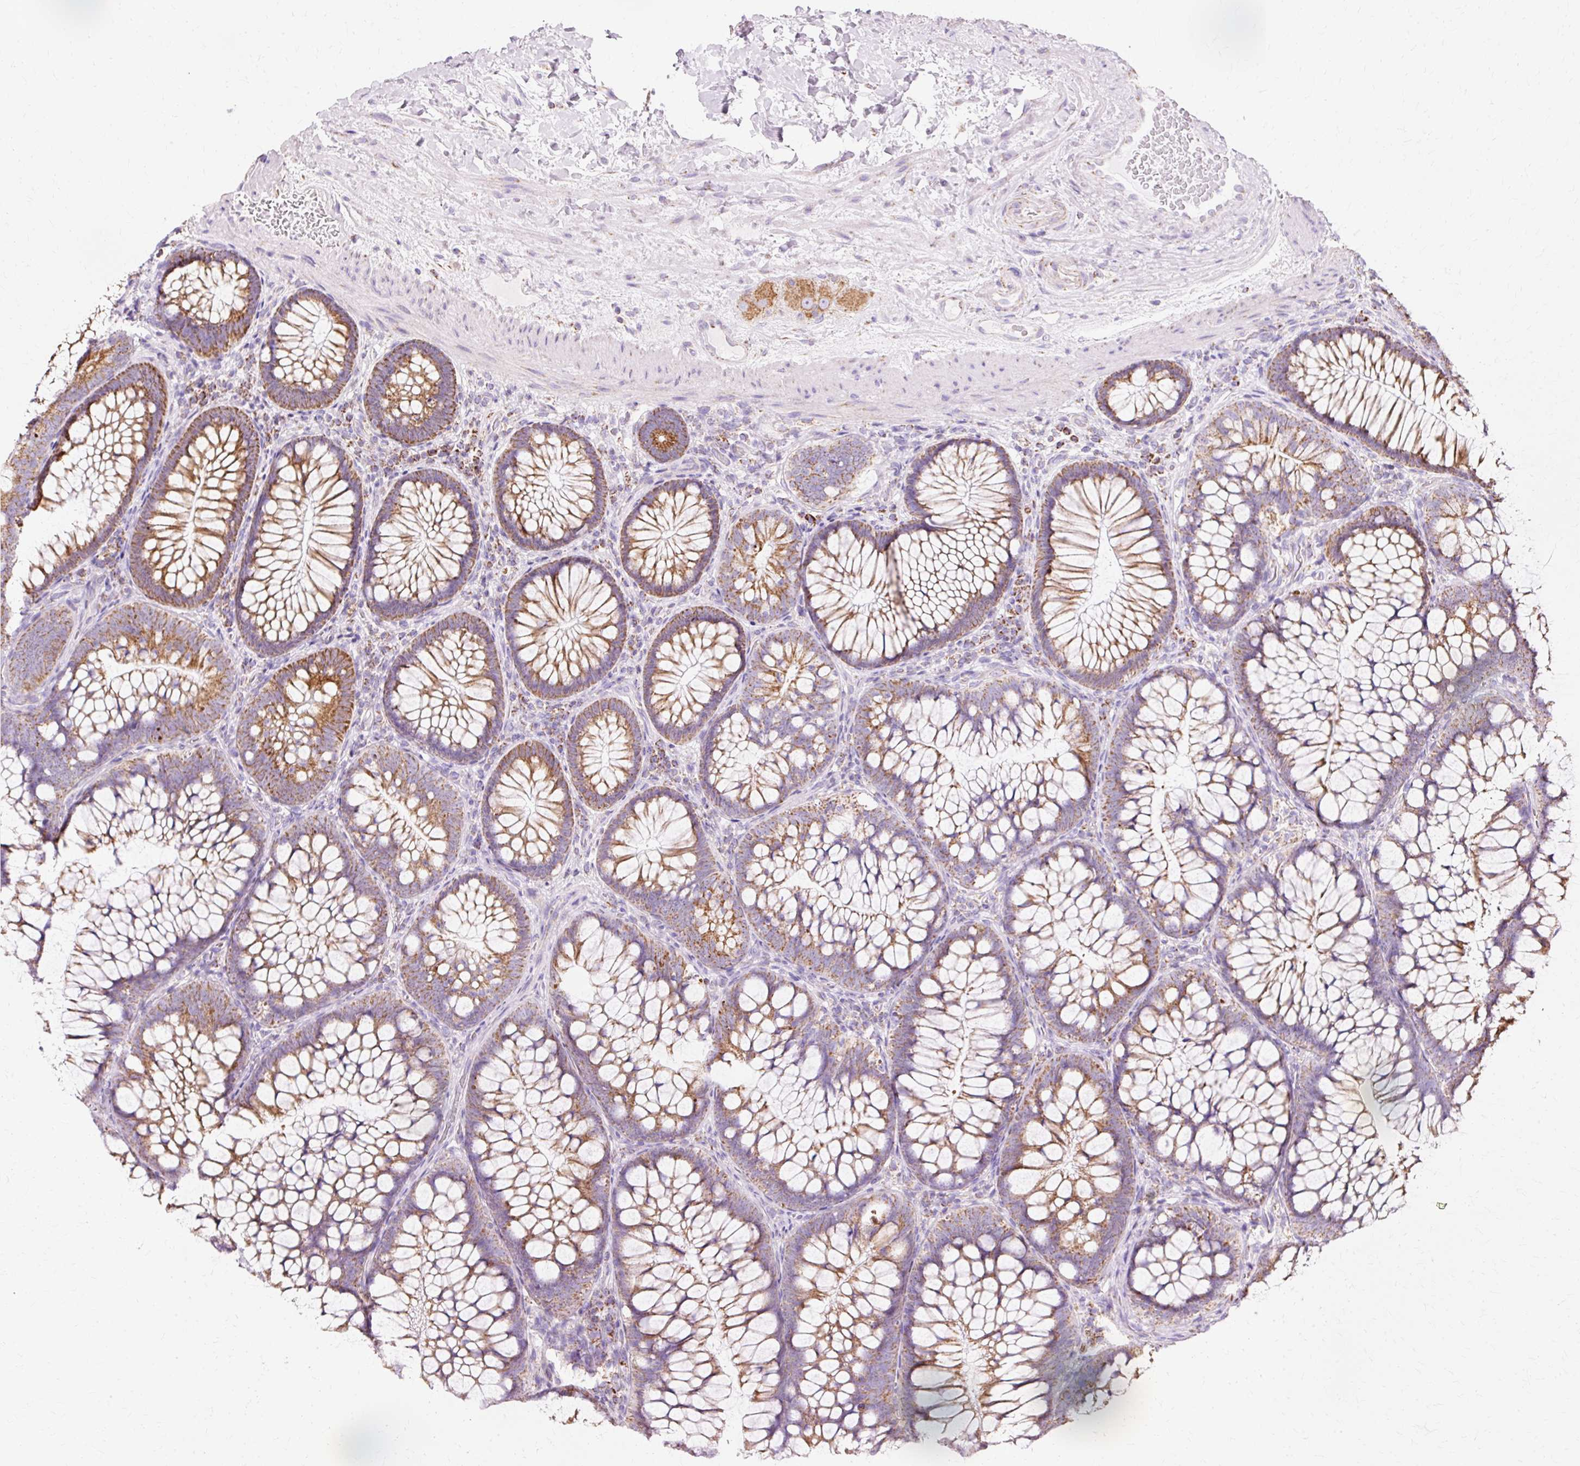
{"staining": {"intensity": "negative", "quantity": "none", "location": "none"}, "tissue": "colon", "cell_type": "Endothelial cells", "image_type": "normal", "snomed": [{"axis": "morphology", "description": "Normal tissue, NOS"}, {"axis": "morphology", "description": "Adenoma, NOS"}, {"axis": "topography", "description": "Soft tissue"}, {"axis": "topography", "description": "Colon"}], "caption": "Immunohistochemistry of normal human colon demonstrates no positivity in endothelial cells.", "gene": "ATP5PO", "patient": {"sex": "male", "age": 47}}